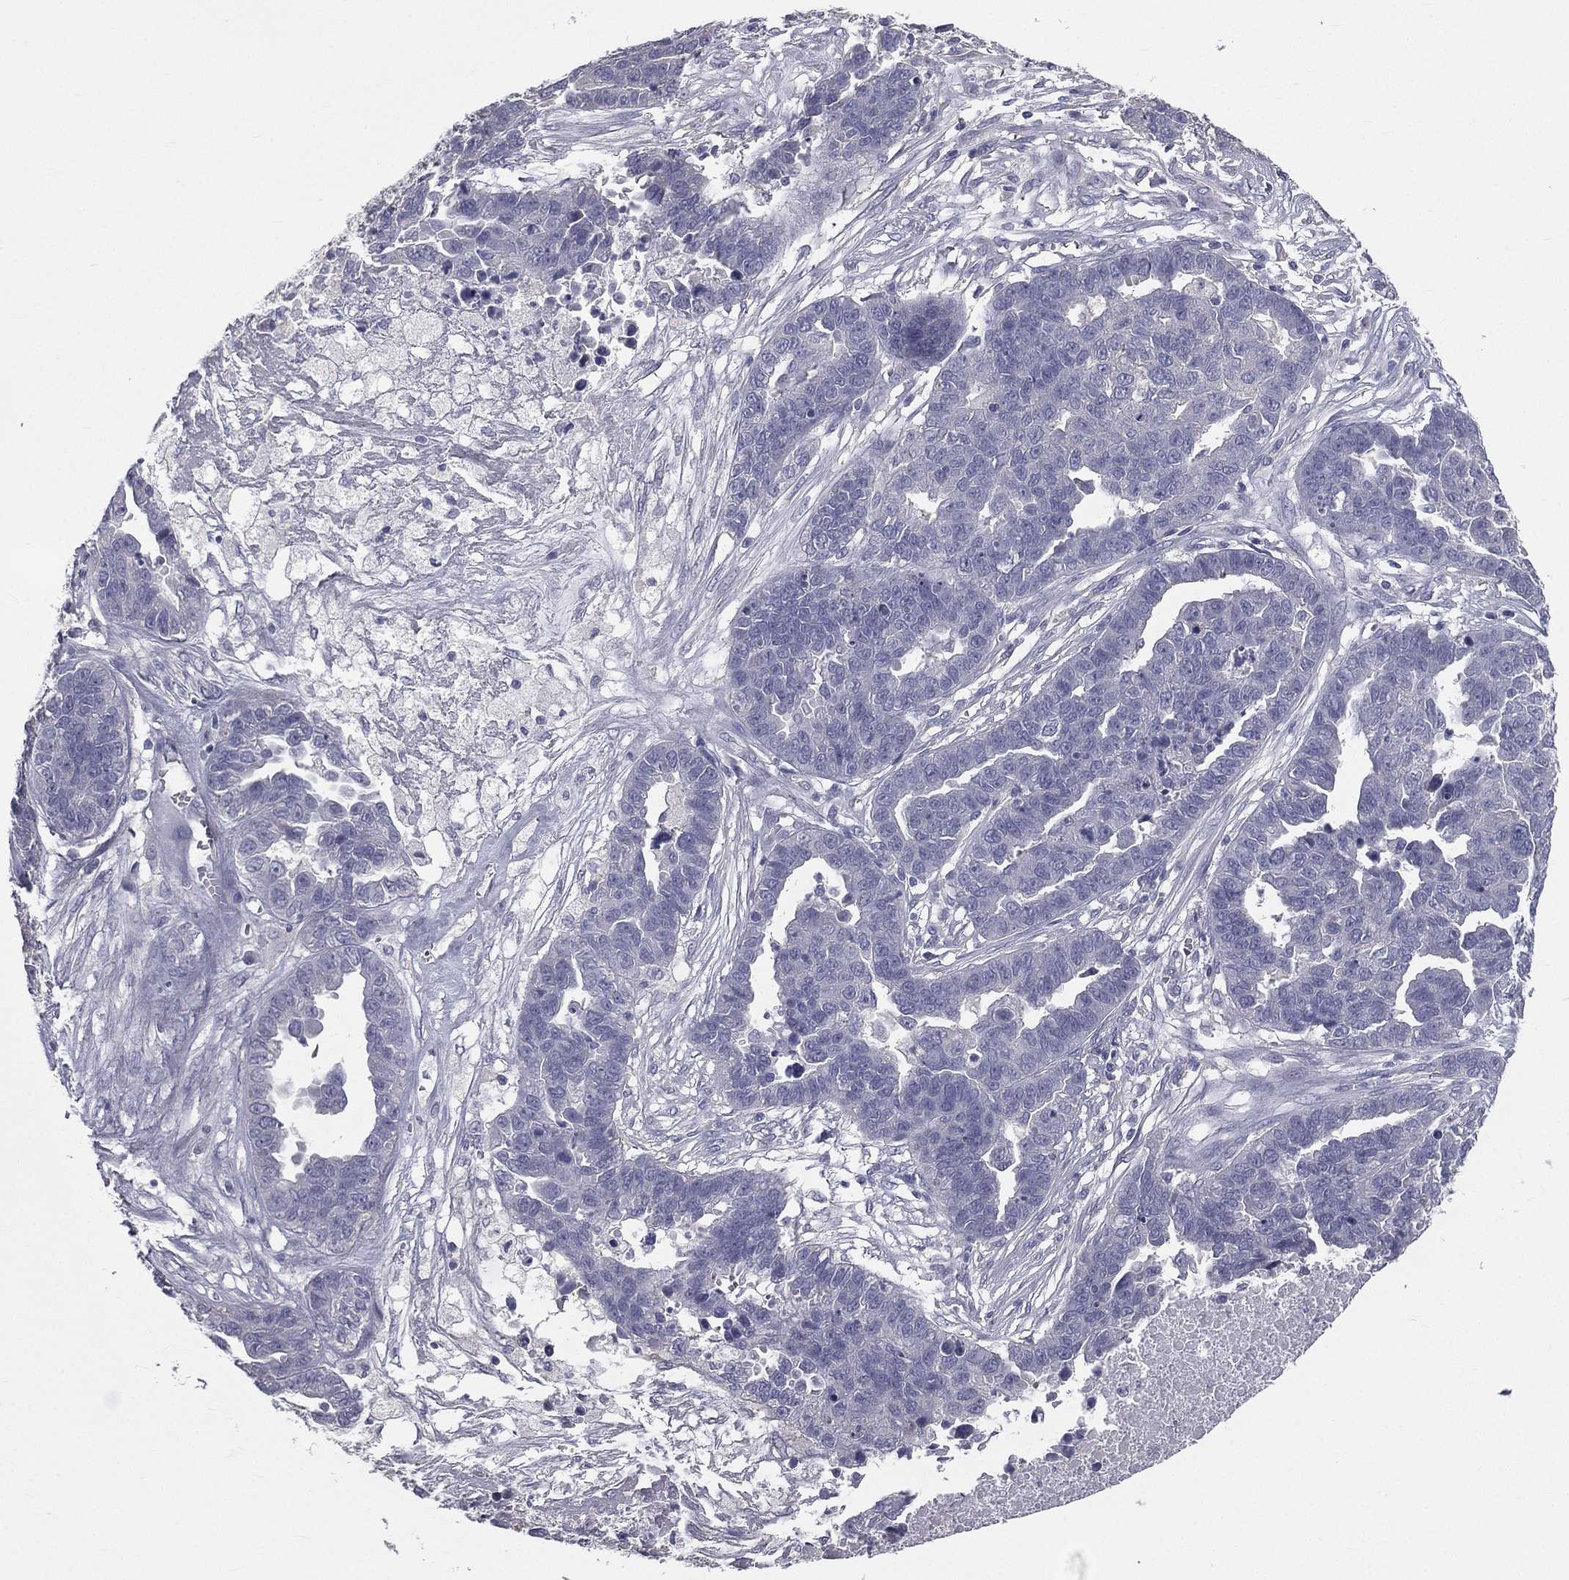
{"staining": {"intensity": "negative", "quantity": "none", "location": "none"}, "tissue": "ovarian cancer", "cell_type": "Tumor cells", "image_type": "cancer", "snomed": [{"axis": "morphology", "description": "Cystadenocarcinoma, serous, NOS"}, {"axis": "topography", "description": "Ovary"}], "caption": "Immunohistochemical staining of human ovarian serous cystadenocarcinoma shows no significant staining in tumor cells.", "gene": "MUC13", "patient": {"sex": "female", "age": 87}}